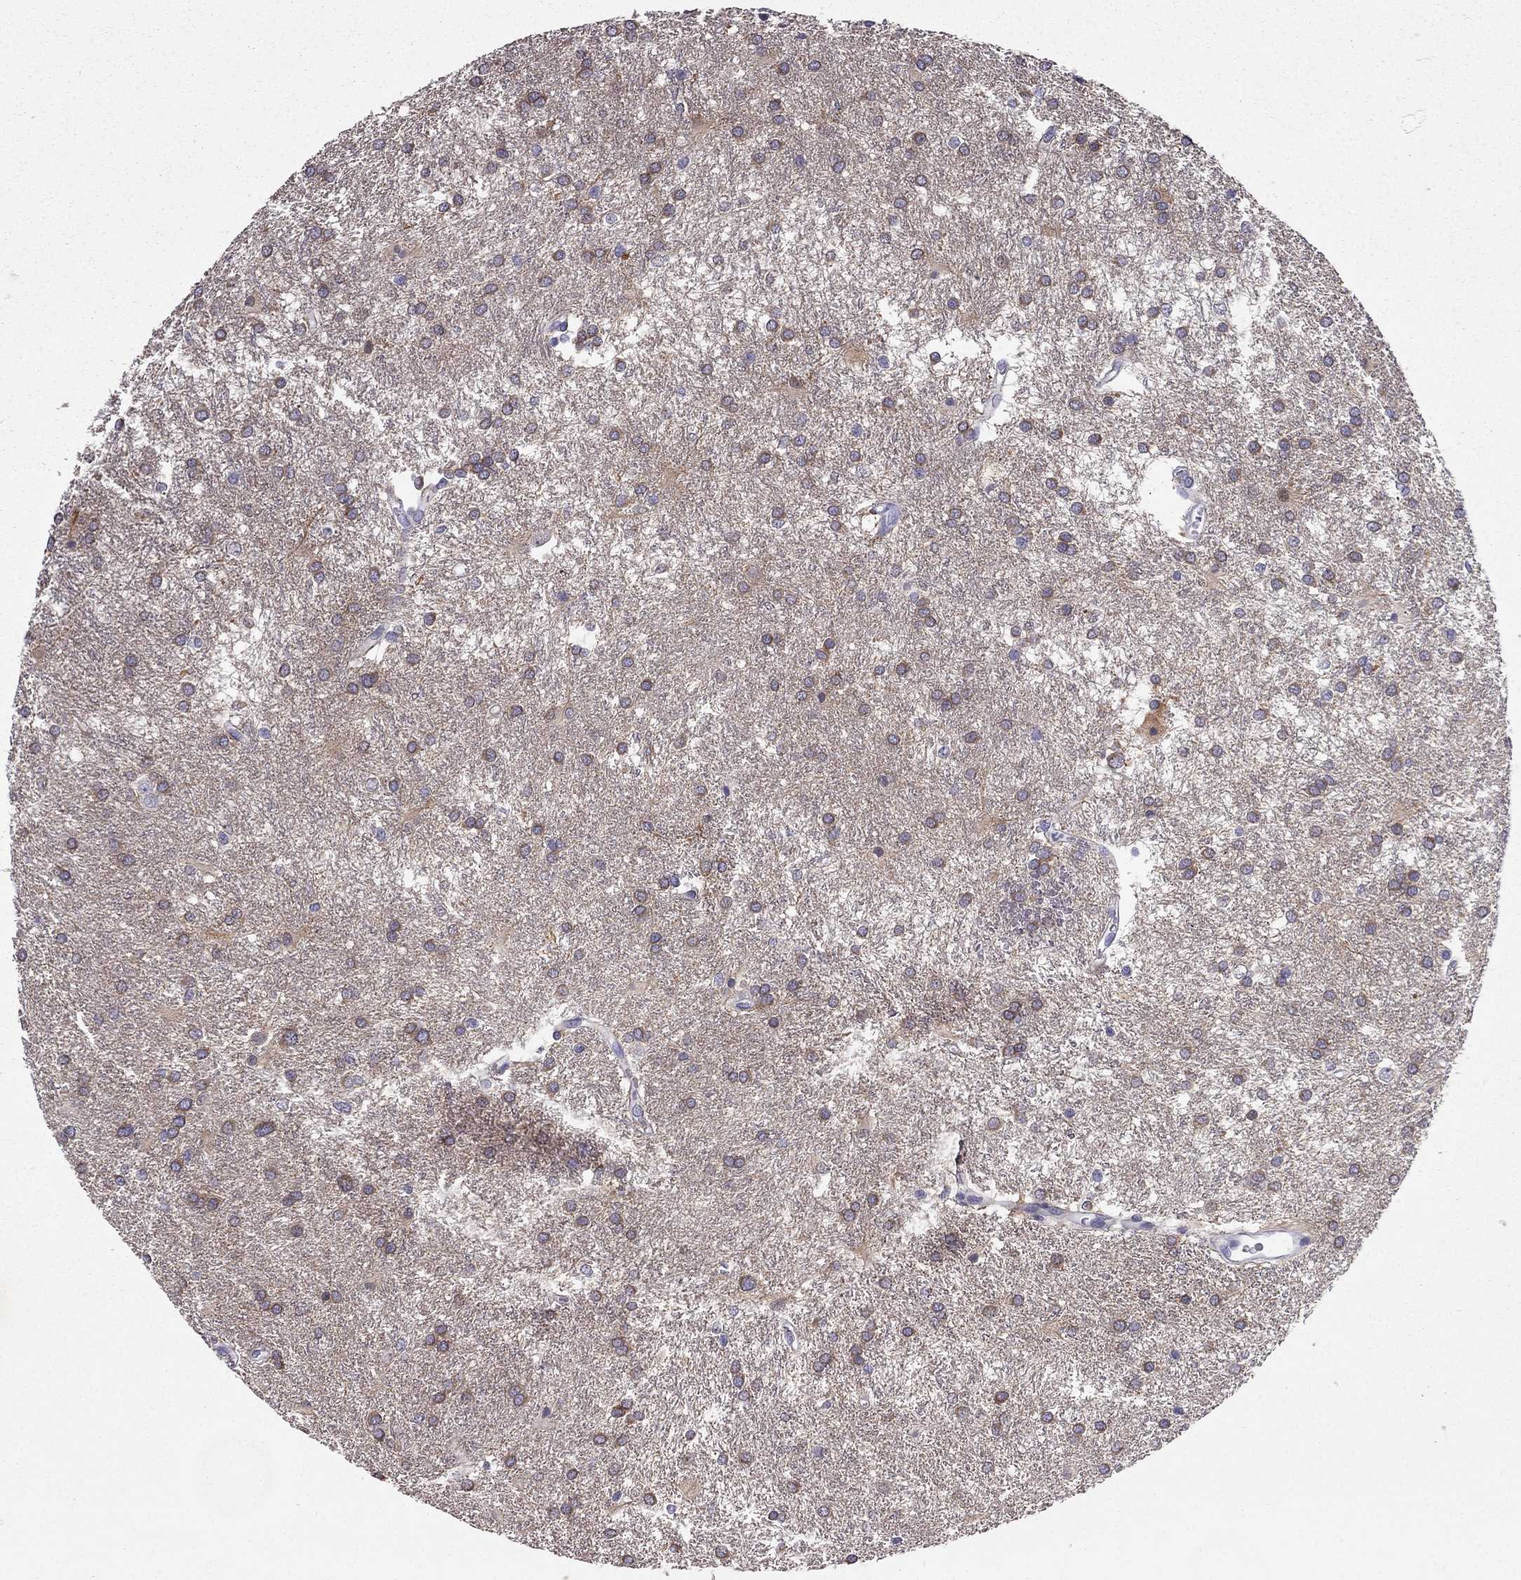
{"staining": {"intensity": "negative", "quantity": "none", "location": "none"}, "tissue": "glioma", "cell_type": "Tumor cells", "image_type": "cancer", "snomed": [{"axis": "morphology", "description": "Glioma, malignant, Low grade"}, {"axis": "topography", "description": "Brain"}], "caption": "High magnification brightfield microscopy of glioma stained with DAB (3,3'-diaminobenzidine) (brown) and counterstained with hematoxylin (blue): tumor cells show no significant positivity. (DAB immunohistochemistry visualized using brightfield microscopy, high magnification).", "gene": "SYT5", "patient": {"sex": "female", "age": 32}}